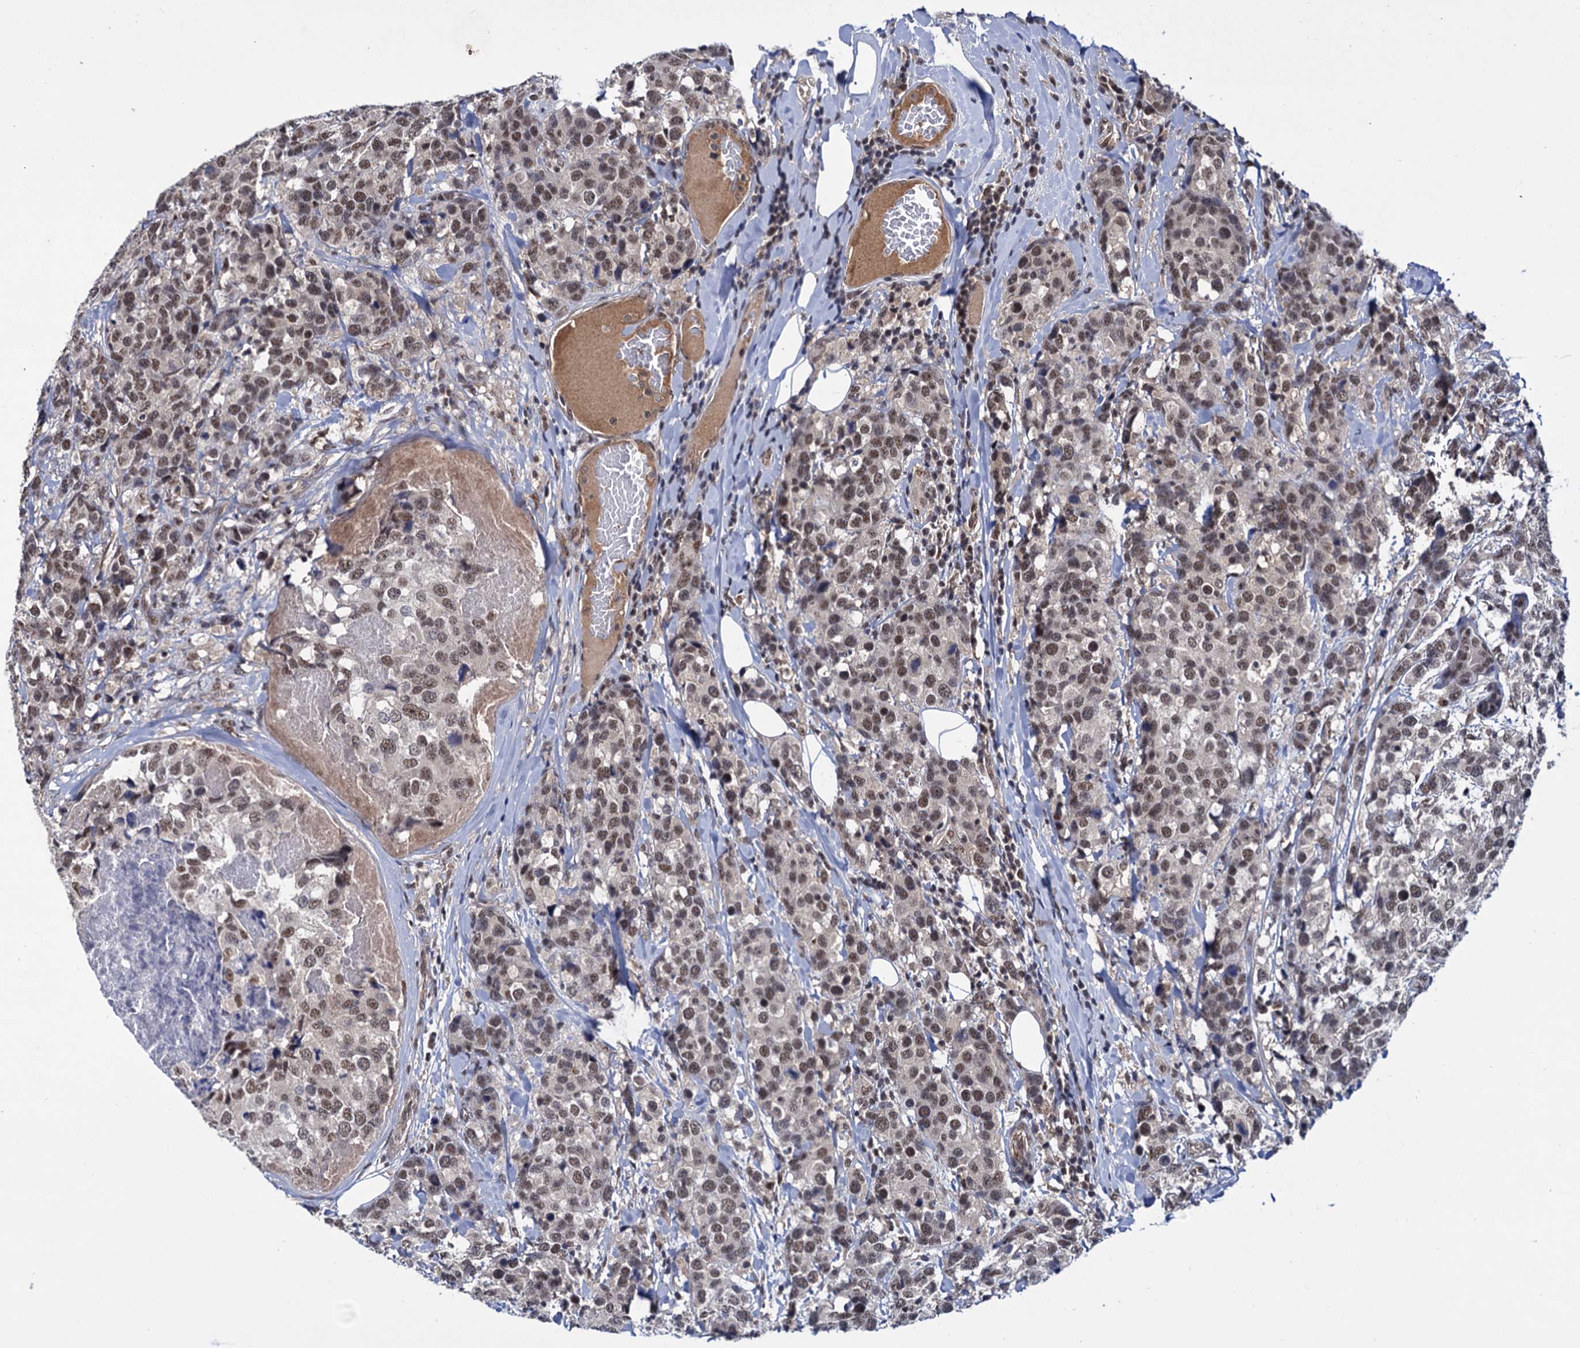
{"staining": {"intensity": "moderate", "quantity": ">75%", "location": "nuclear"}, "tissue": "breast cancer", "cell_type": "Tumor cells", "image_type": "cancer", "snomed": [{"axis": "morphology", "description": "Lobular carcinoma"}, {"axis": "topography", "description": "Breast"}], "caption": "Immunohistochemistry (IHC) histopathology image of lobular carcinoma (breast) stained for a protein (brown), which exhibits medium levels of moderate nuclear positivity in about >75% of tumor cells.", "gene": "TBC1D12", "patient": {"sex": "female", "age": 59}}